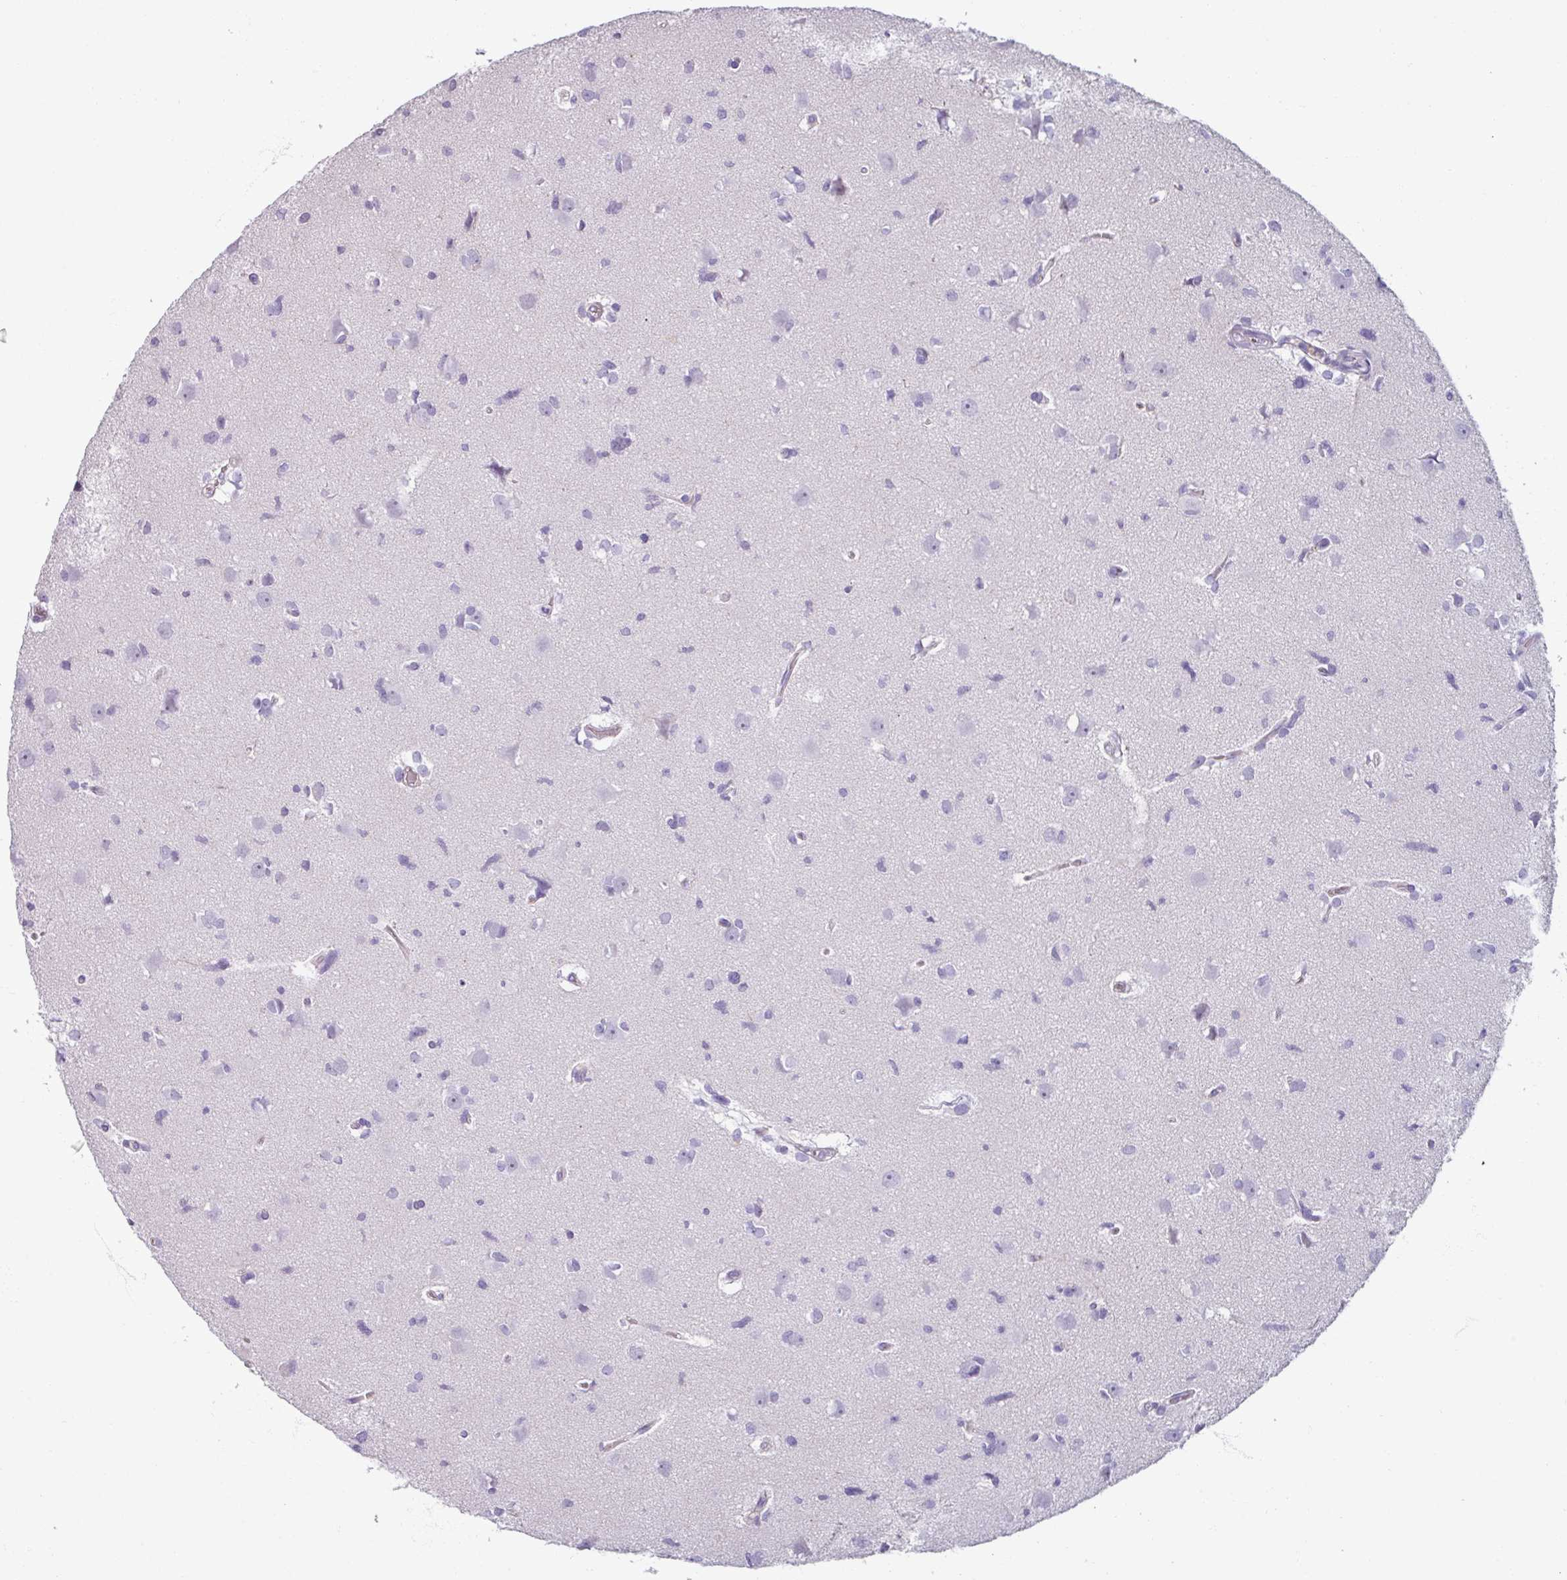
{"staining": {"intensity": "negative", "quantity": "none", "location": "none"}, "tissue": "glioma", "cell_type": "Tumor cells", "image_type": "cancer", "snomed": [{"axis": "morphology", "description": "Glioma, malignant, High grade"}, {"axis": "topography", "description": "Brain"}], "caption": "Malignant high-grade glioma was stained to show a protein in brown. There is no significant positivity in tumor cells.", "gene": "SPESP1", "patient": {"sex": "male", "age": 23}}